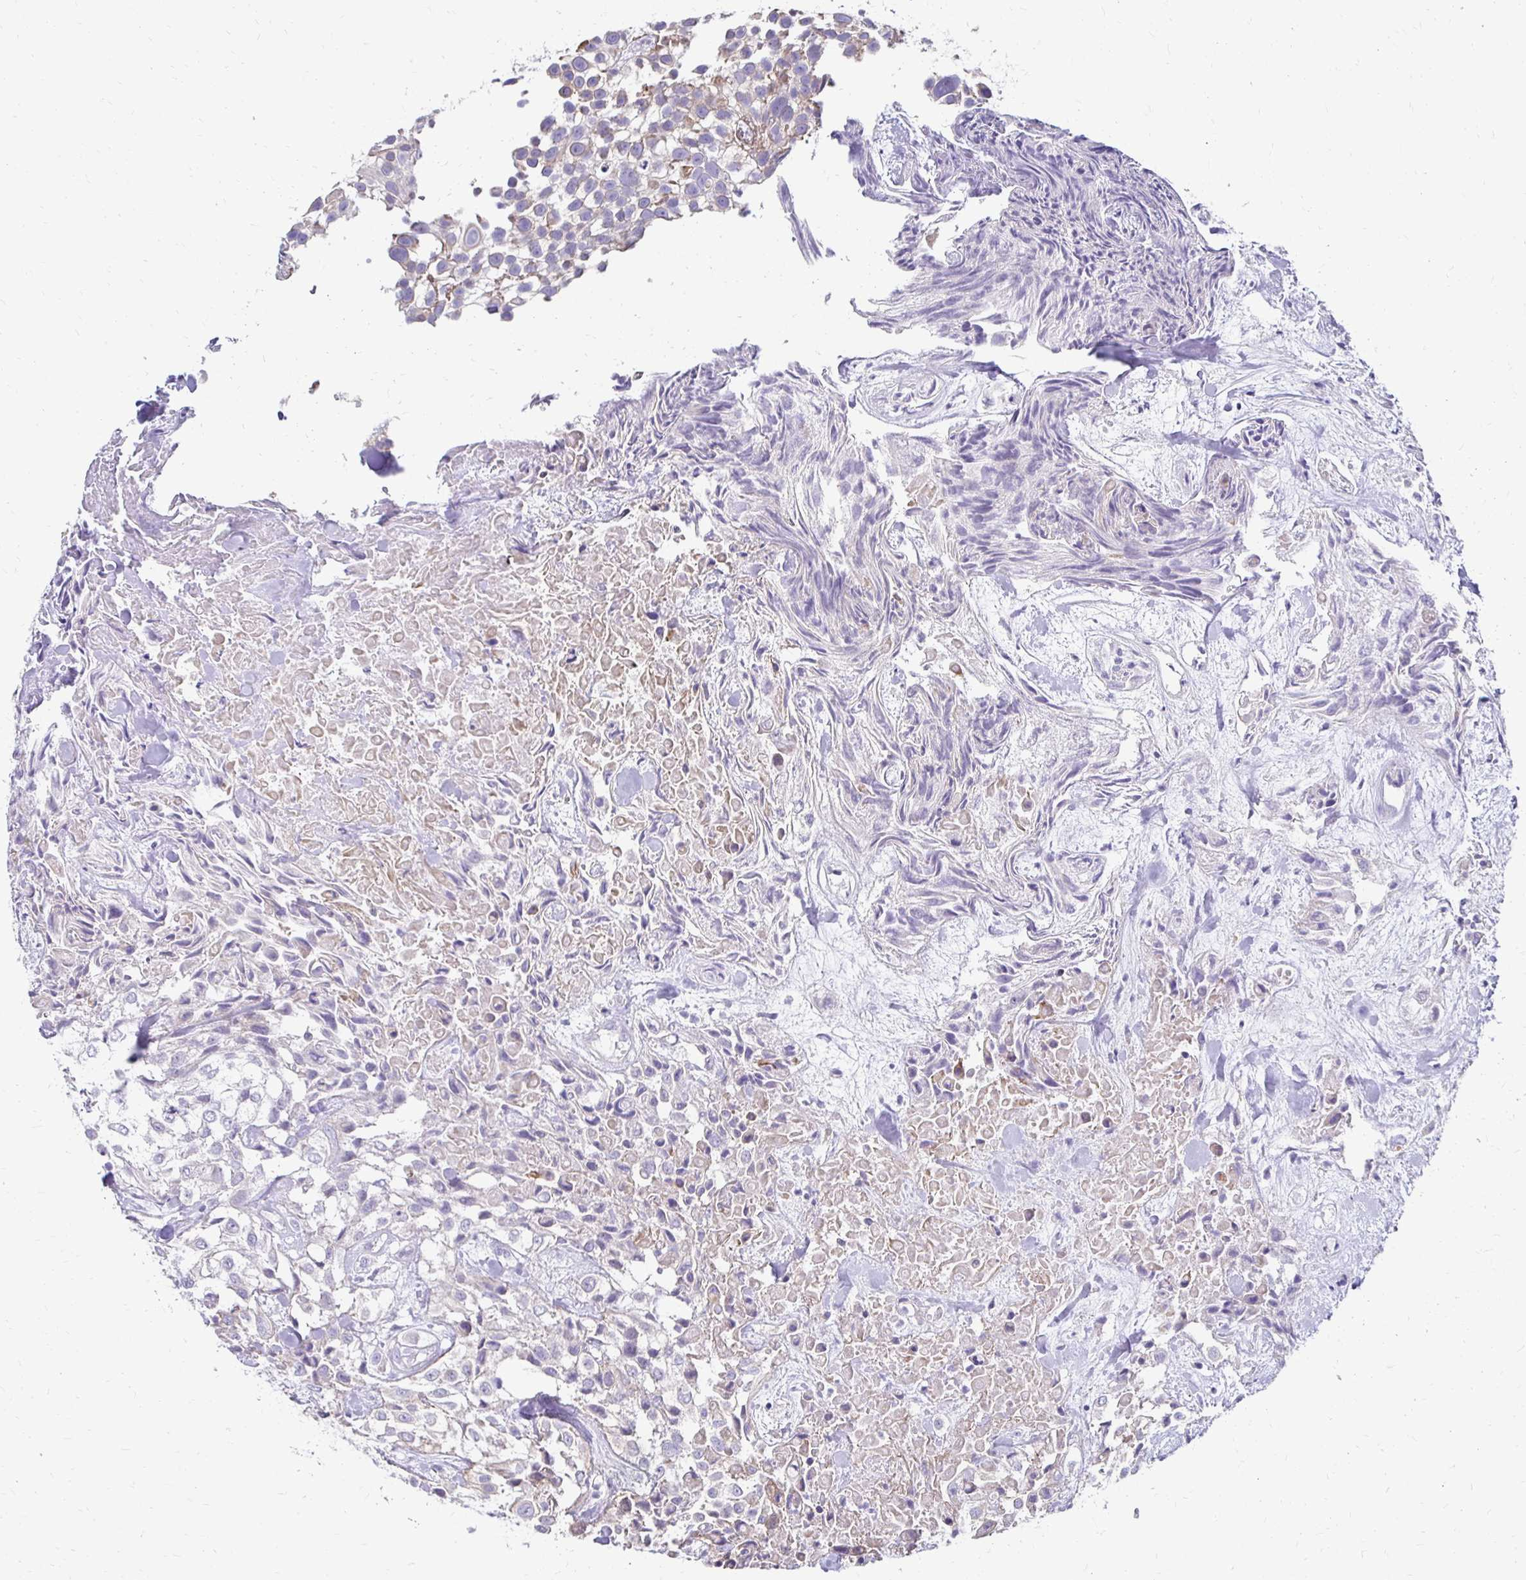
{"staining": {"intensity": "negative", "quantity": "none", "location": "none"}, "tissue": "urothelial cancer", "cell_type": "Tumor cells", "image_type": "cancer", "snomed": [{"axis": "morphology", "description": "Urothelial carcinoma, High grade"}, {"axis": "topography", "description": "Urinary bladder"}], "caption": "There is no significant positivity in tumor cells of high-grade urothelial carcinoma. Brightfield microscopy of IHC stained with DAB (brown) and hematoxylin (blue), captured at high magnification.", "gene": "AKAP6", "patient": {"sex": "male", "age": 56}}